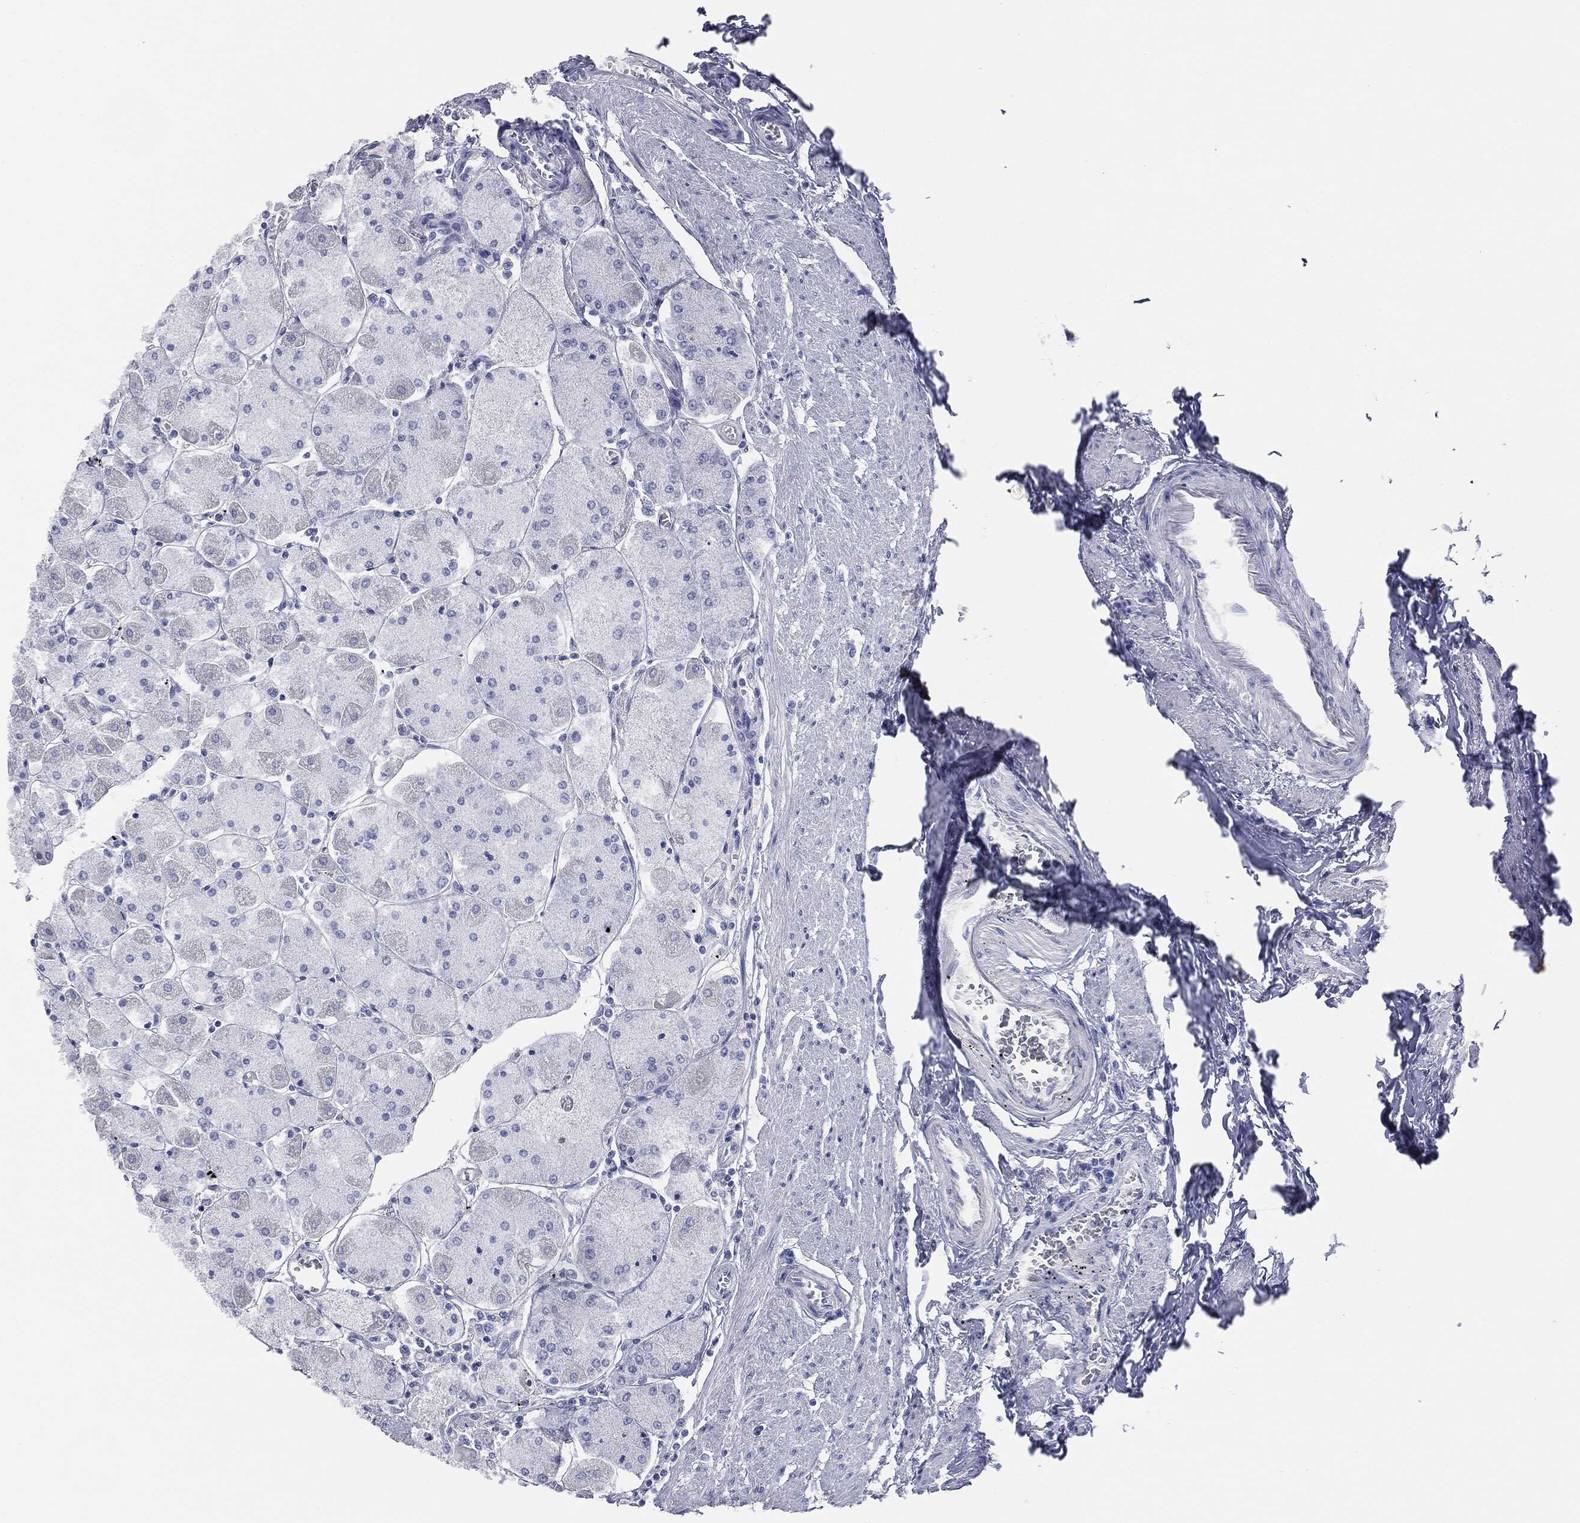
{"staining": {"intensity": "negative", "quantity": "none", "location": "none"}, "tissue": "stomach", "cell_type": "Glandular cells", "image_type": "normal", "snomed": [{"axis": "morphology", "description": "Normal tissue, NOS"}, {"axis": "topography", "description": "Stomach"}], "caption": "Human stomach stained for a protein using immunohistochemistry (IHC) demonstrates no positivity in glandular cells.", "gene": "ATP2A1", "patient": {"sex": "male", "age": 70}}